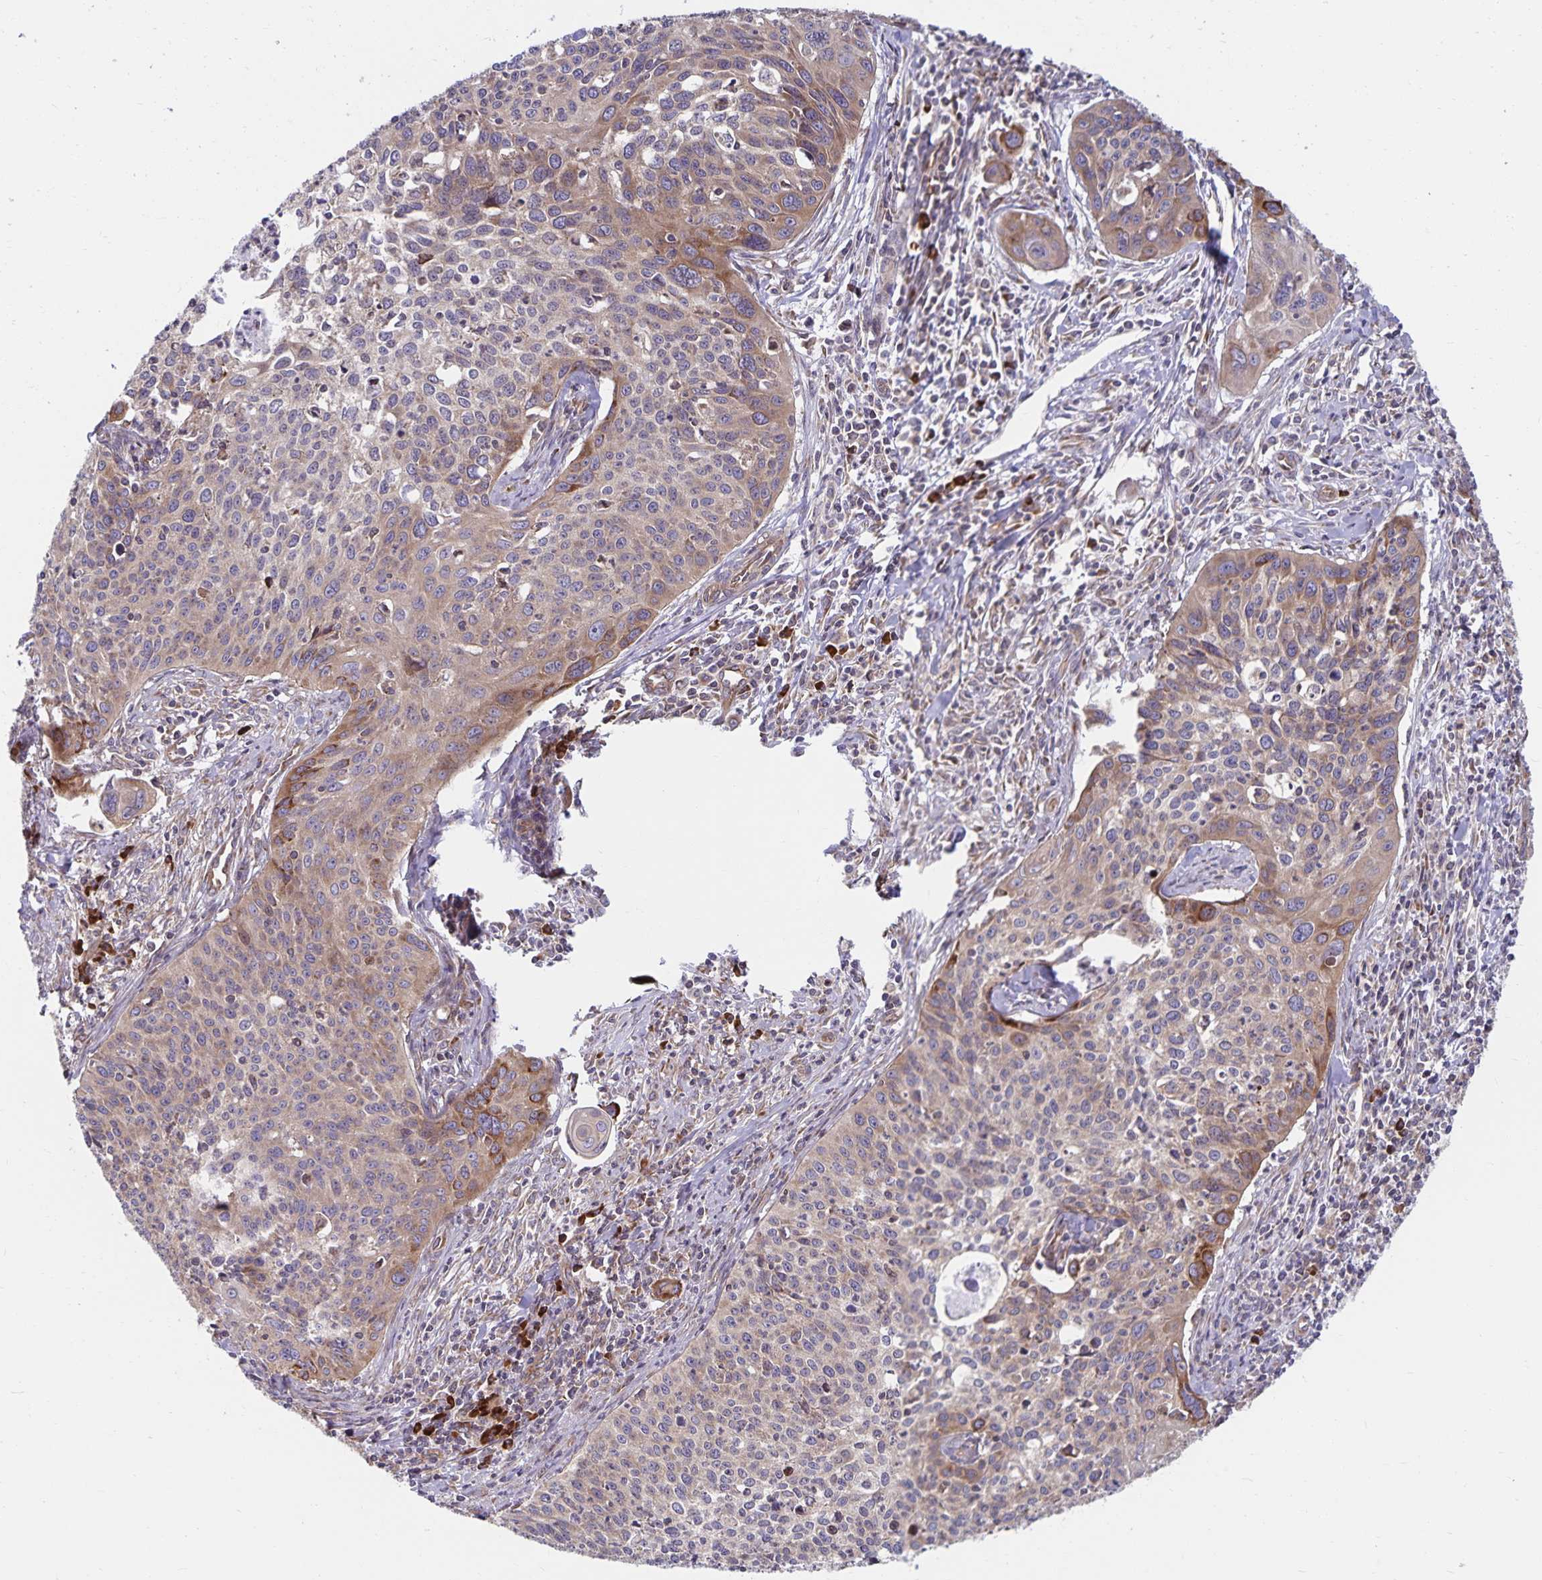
{"staining": {"intensity": "moderate", "quantity": "<25%", "location": "cytoplasmic/membranous"}, "tissue": "cervical cancer", "cell_type": "Tumor cells", "image_type": "cancer", "snomed": [{"axis": "morphology", "description": "Squamous cell carcinoma, NOS"}, {"axis": "topography", "description": "Cervix"}], "caption": "About <25% of tumor cells in human cervical cancer exhibit moderate cytoplasmic/membranous protein staining as visualized by brown immunohistochemical staining.", "gene": "SEC62", "patient": {"sex": "female", "age": 31}}